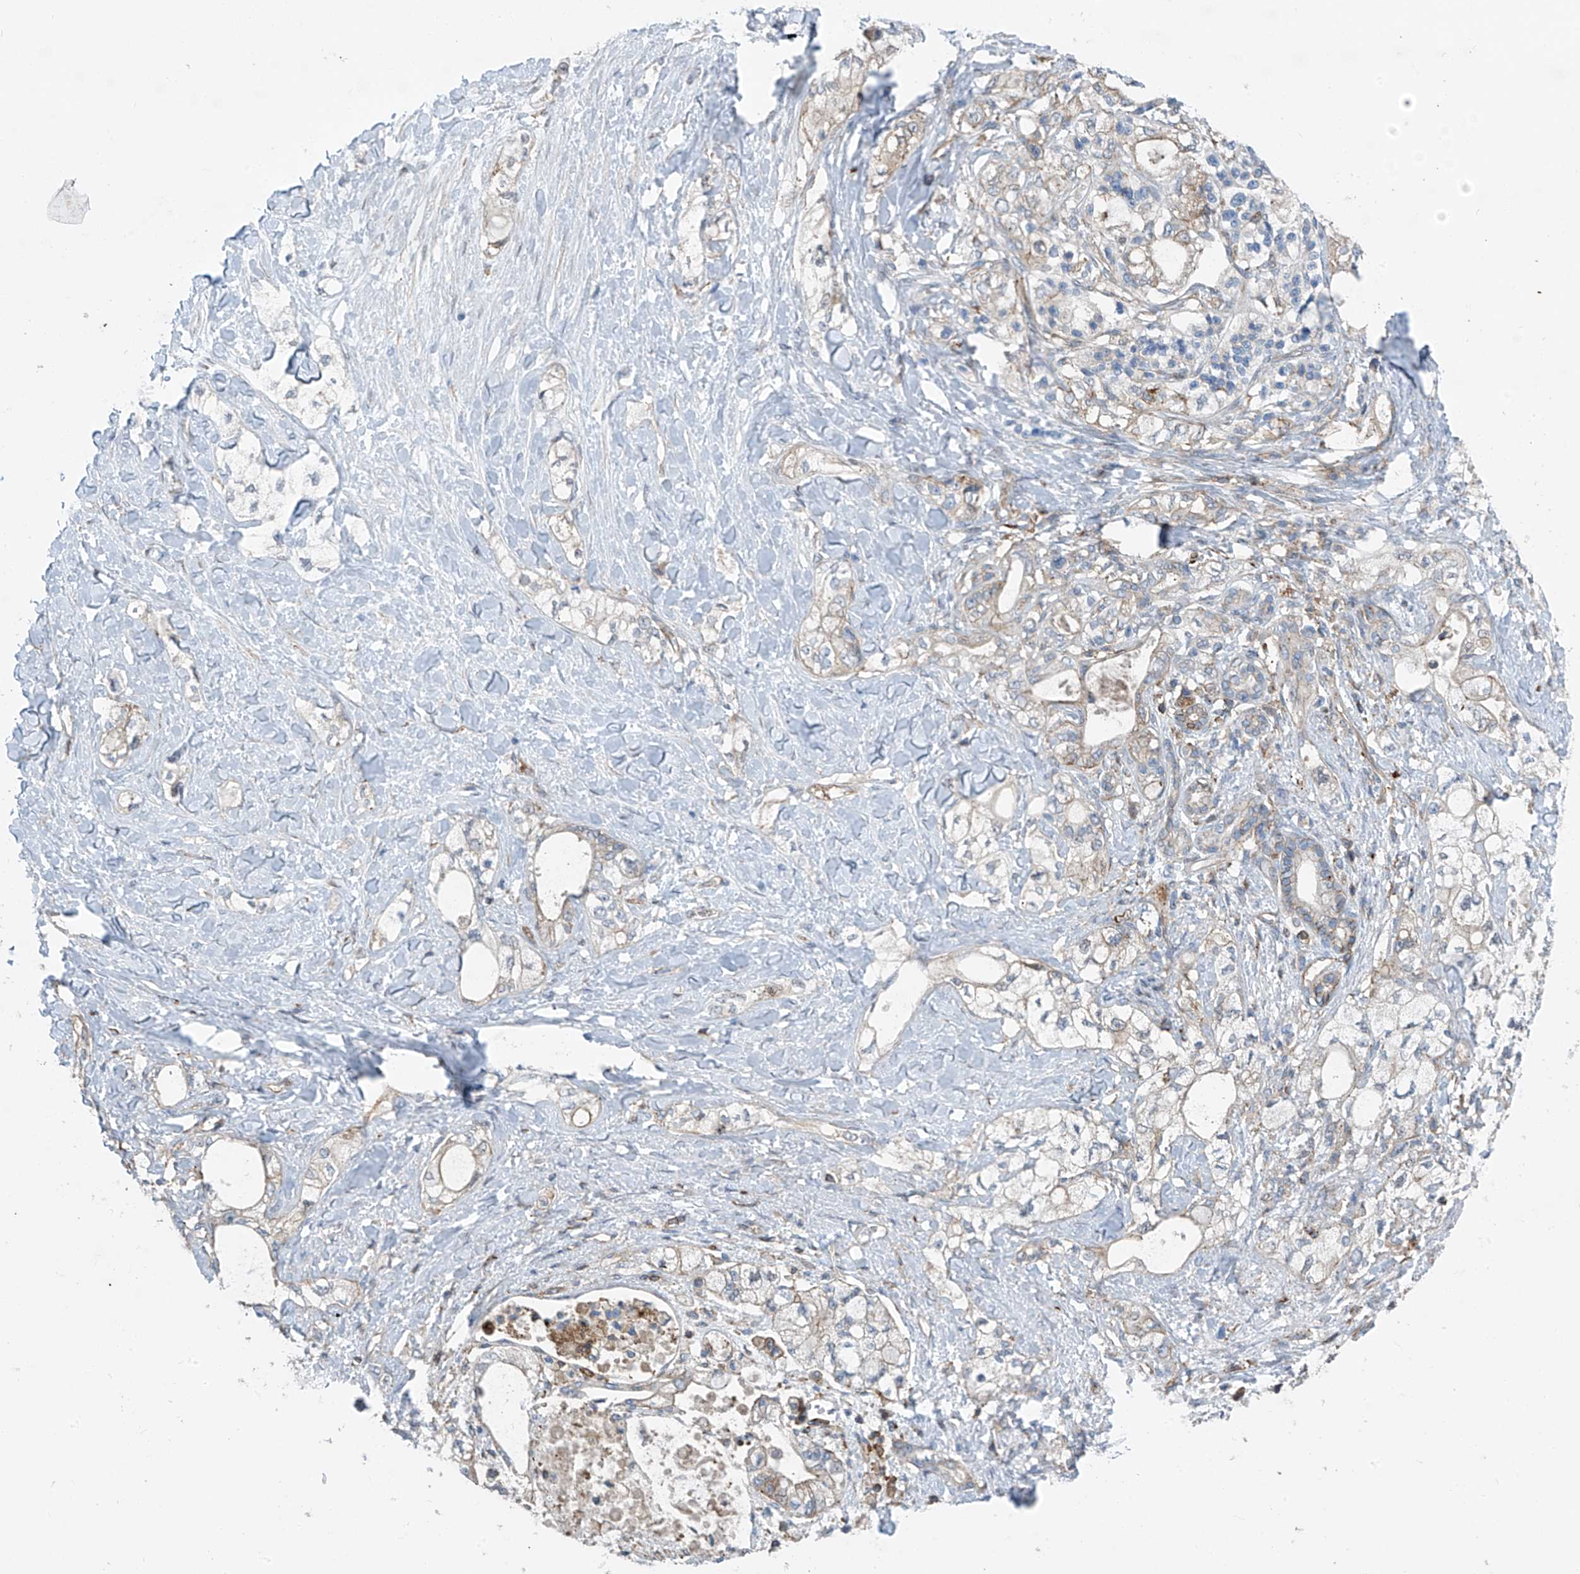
{"staining": {"intensity": "negative", "quantity": "none", "location": "none"}, "tissue": "pancreatic cancer", "cell_type": "Tumor cells", "image_type": "cancer", "snomed": [{"axis": "morphology", "description": "Adenocarcinoma, NOS"}, {"axis": "topography", "description": "Pancreas"}], "caption": "High power microscopy micrograph of an immunohistochemistry photomicrograph of pancreatic cancer (adenocarcinoma), revealing no significant staining in tumor cells.", "gene": "SLC1A5", "patient": {"sex": "male", "age": 70}}